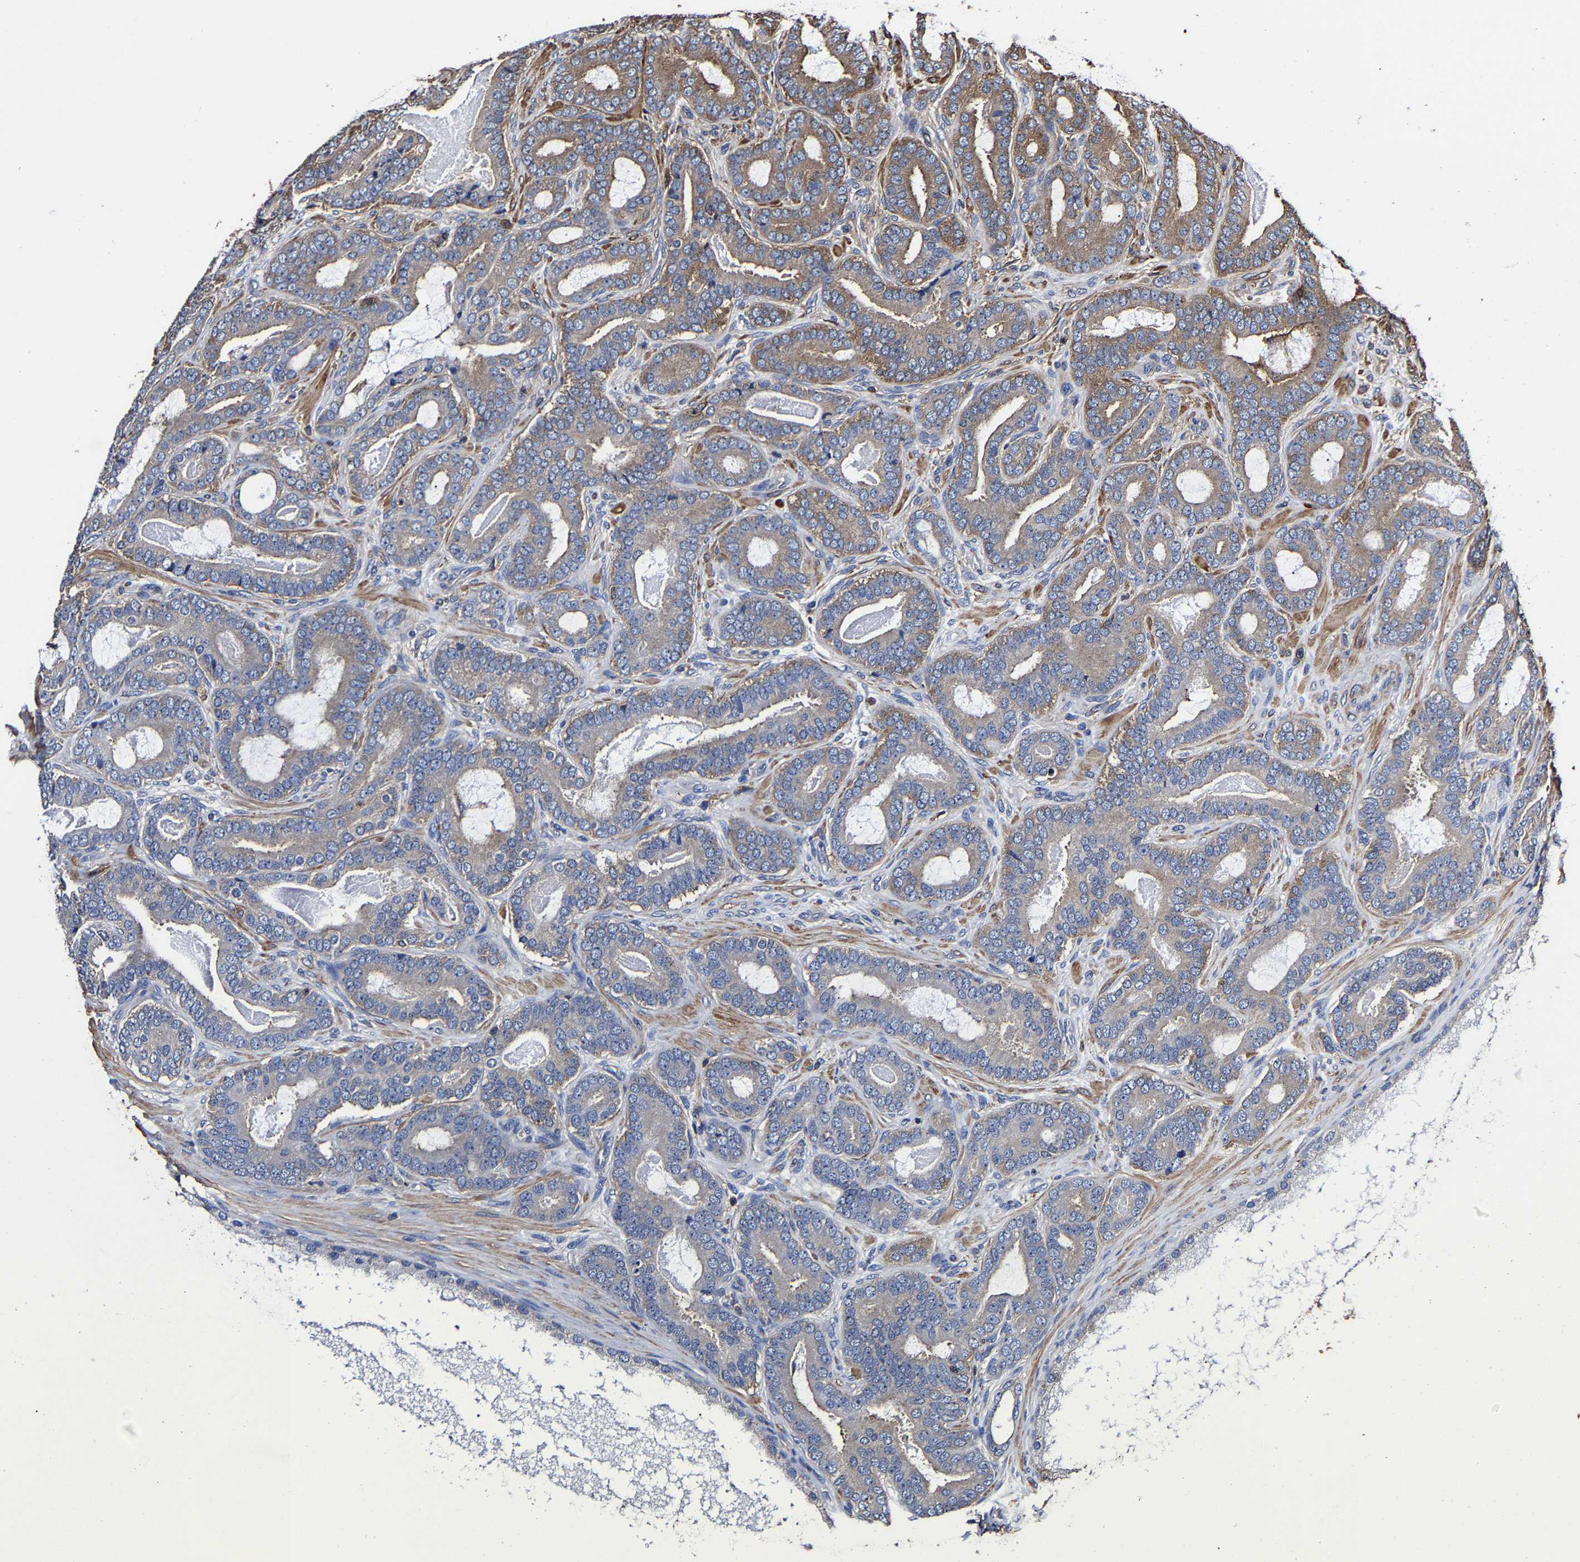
{"staining": {"intensity": "weak", "quantity": "25%-75%", "location": "cytoplasmic/membranous"}, "tissue": "prostate cancer", "cell_type": "Tumor cells", "image_type": "cancer", "snomed": [{"axis": "morphology", "description": "Adenocarcinoma, High grade"}, {"axis": "topography", "description": "Prostate"}], "caption": "Protein staining reveals weak cytoplasmic/membranous expression in about 25%-75% of tumor cells in prostate cancer (adenocarcinoma (high-grade)).", "gene": "SSH3", "patient": {"sex": "male", "age": 60}}